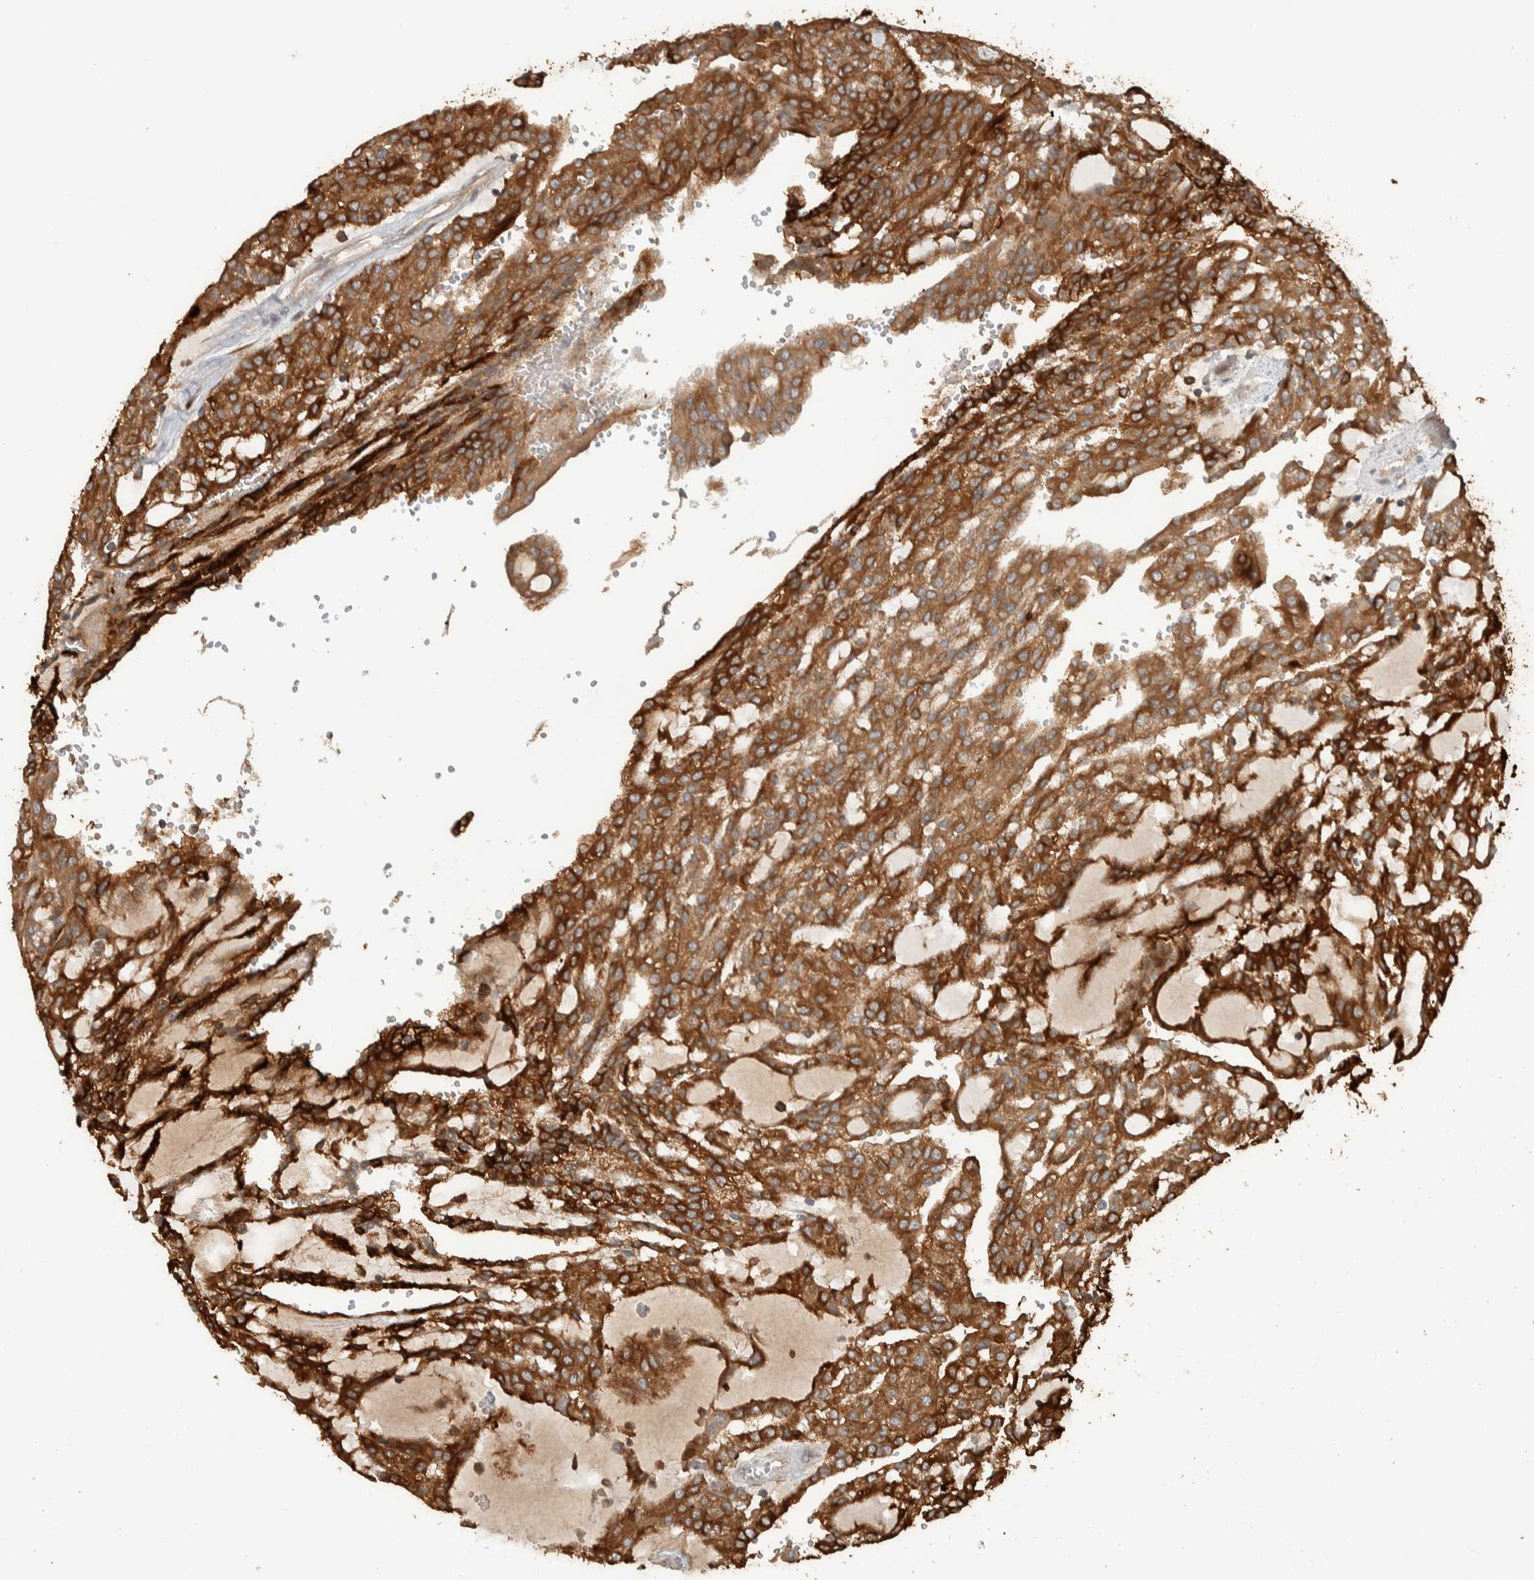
{"staining": {"intensity": "strong", "quantity": ">75%", "location": "cytoplasmic/membranous"}, "tissue": "renal cancer", "cell_type": "Tumor cells", "image_type": "cancer", "snomed": [{"axis": "morphology", "description": "Adenocarcinoma, NOS"}, {"axis": "topography", "description": "Kidney"}], "caption": "Protein expression analysis of renal cancer reveals strong cytoplasmic/membranous expression in approximately >75% of tumor cells.", "gene": "CNTROB", "patient": {"sex": "male", "age": 63}}